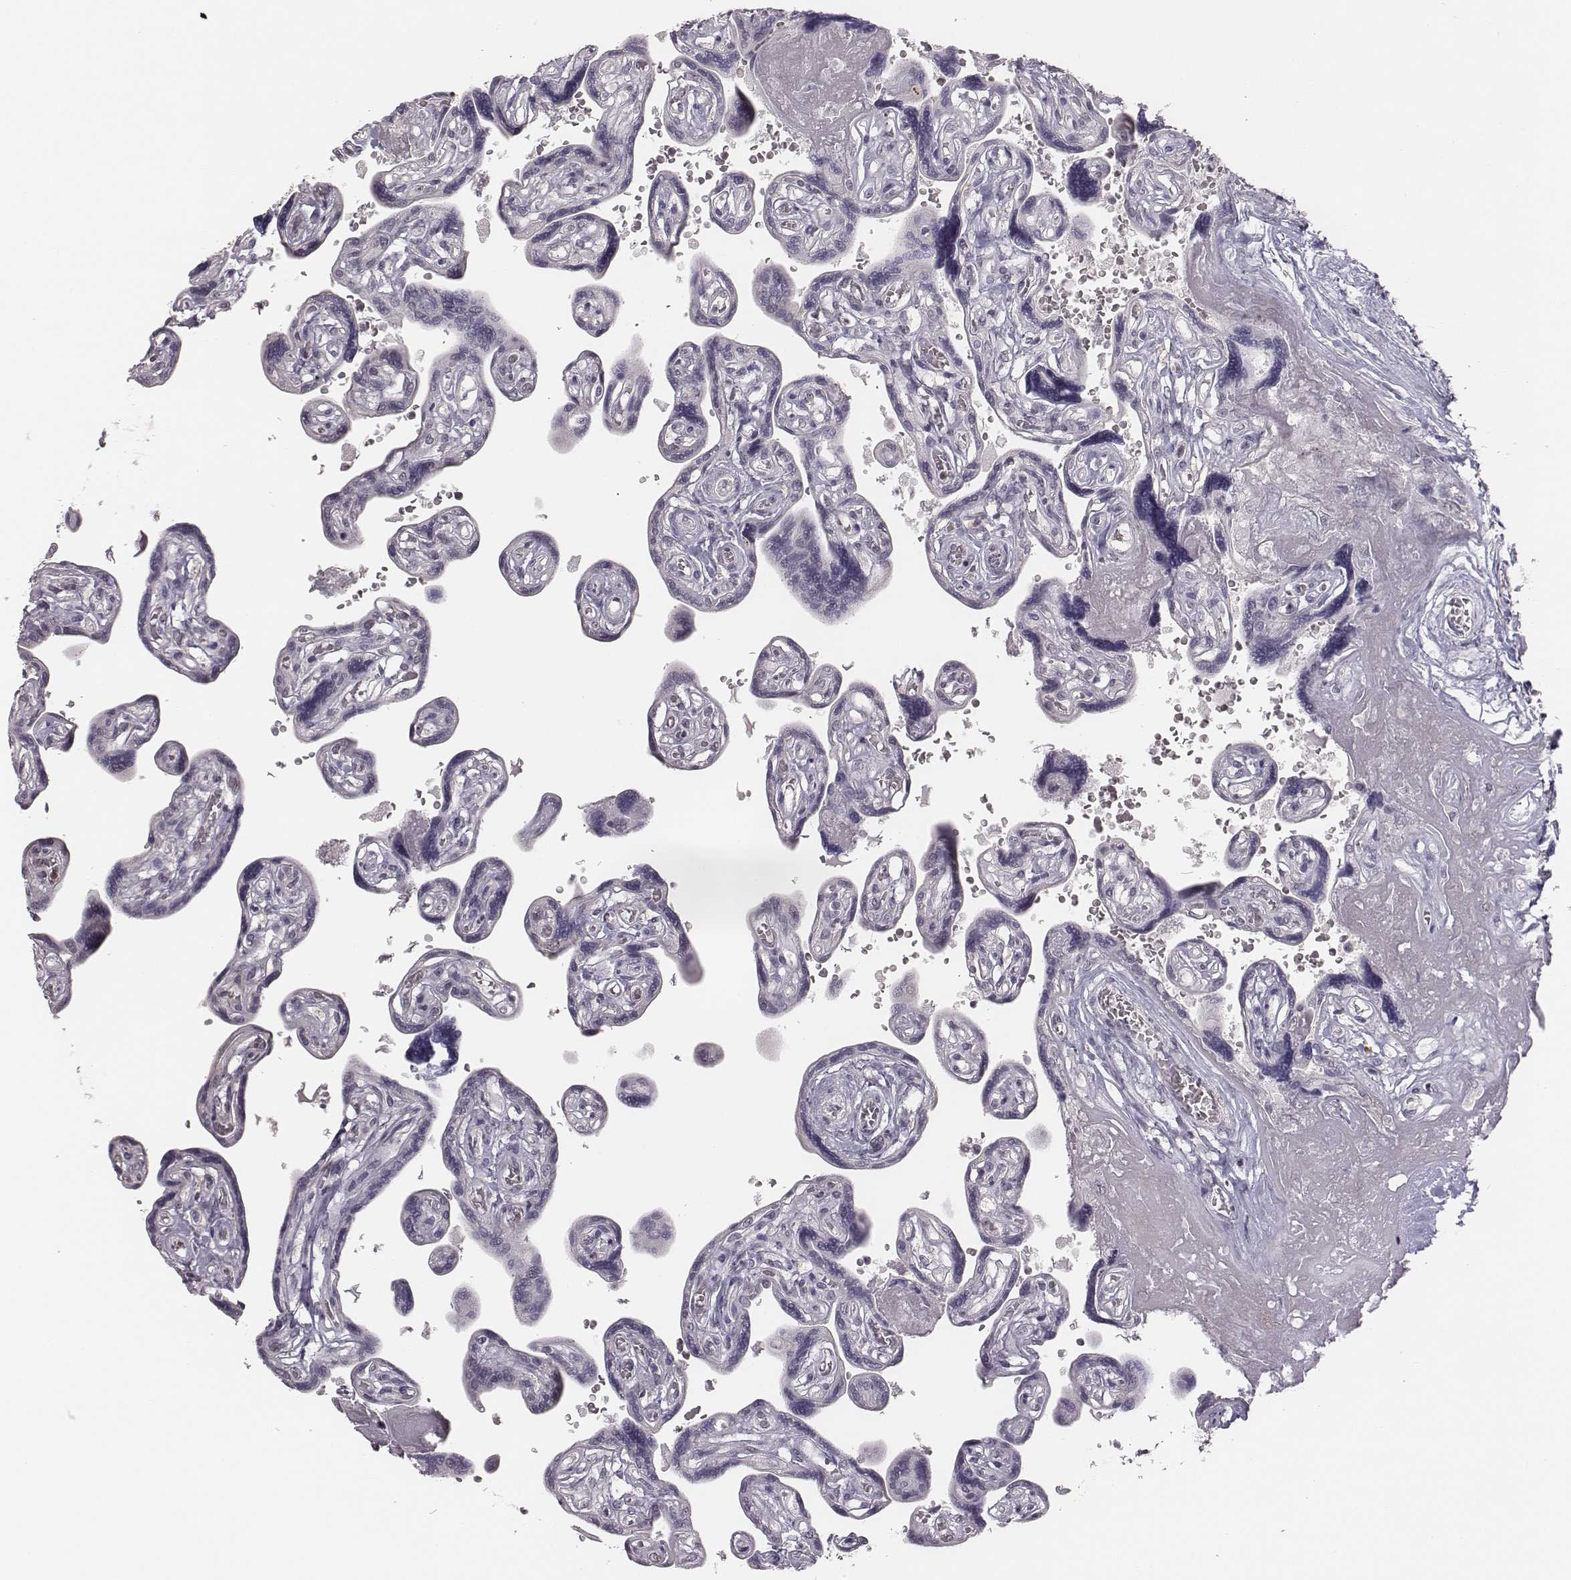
{"staining": {"intensity": "negative", "quantity": "none", "location": "none"}, "tissue": "placenta", "cell_type": "Decidual cells", "image_type": "normal", "snomed": [{"axis": "morphology", "description": "Normal tissue, NOS"}, {"axis": "topography", "description": "Placenta"}], "caption": "Immunohistochemical staining of normal placenta demonstrates no significant staining in decidual cells.", "gene": "NIFK", "patient": {"sex": "female", "age": 32}}